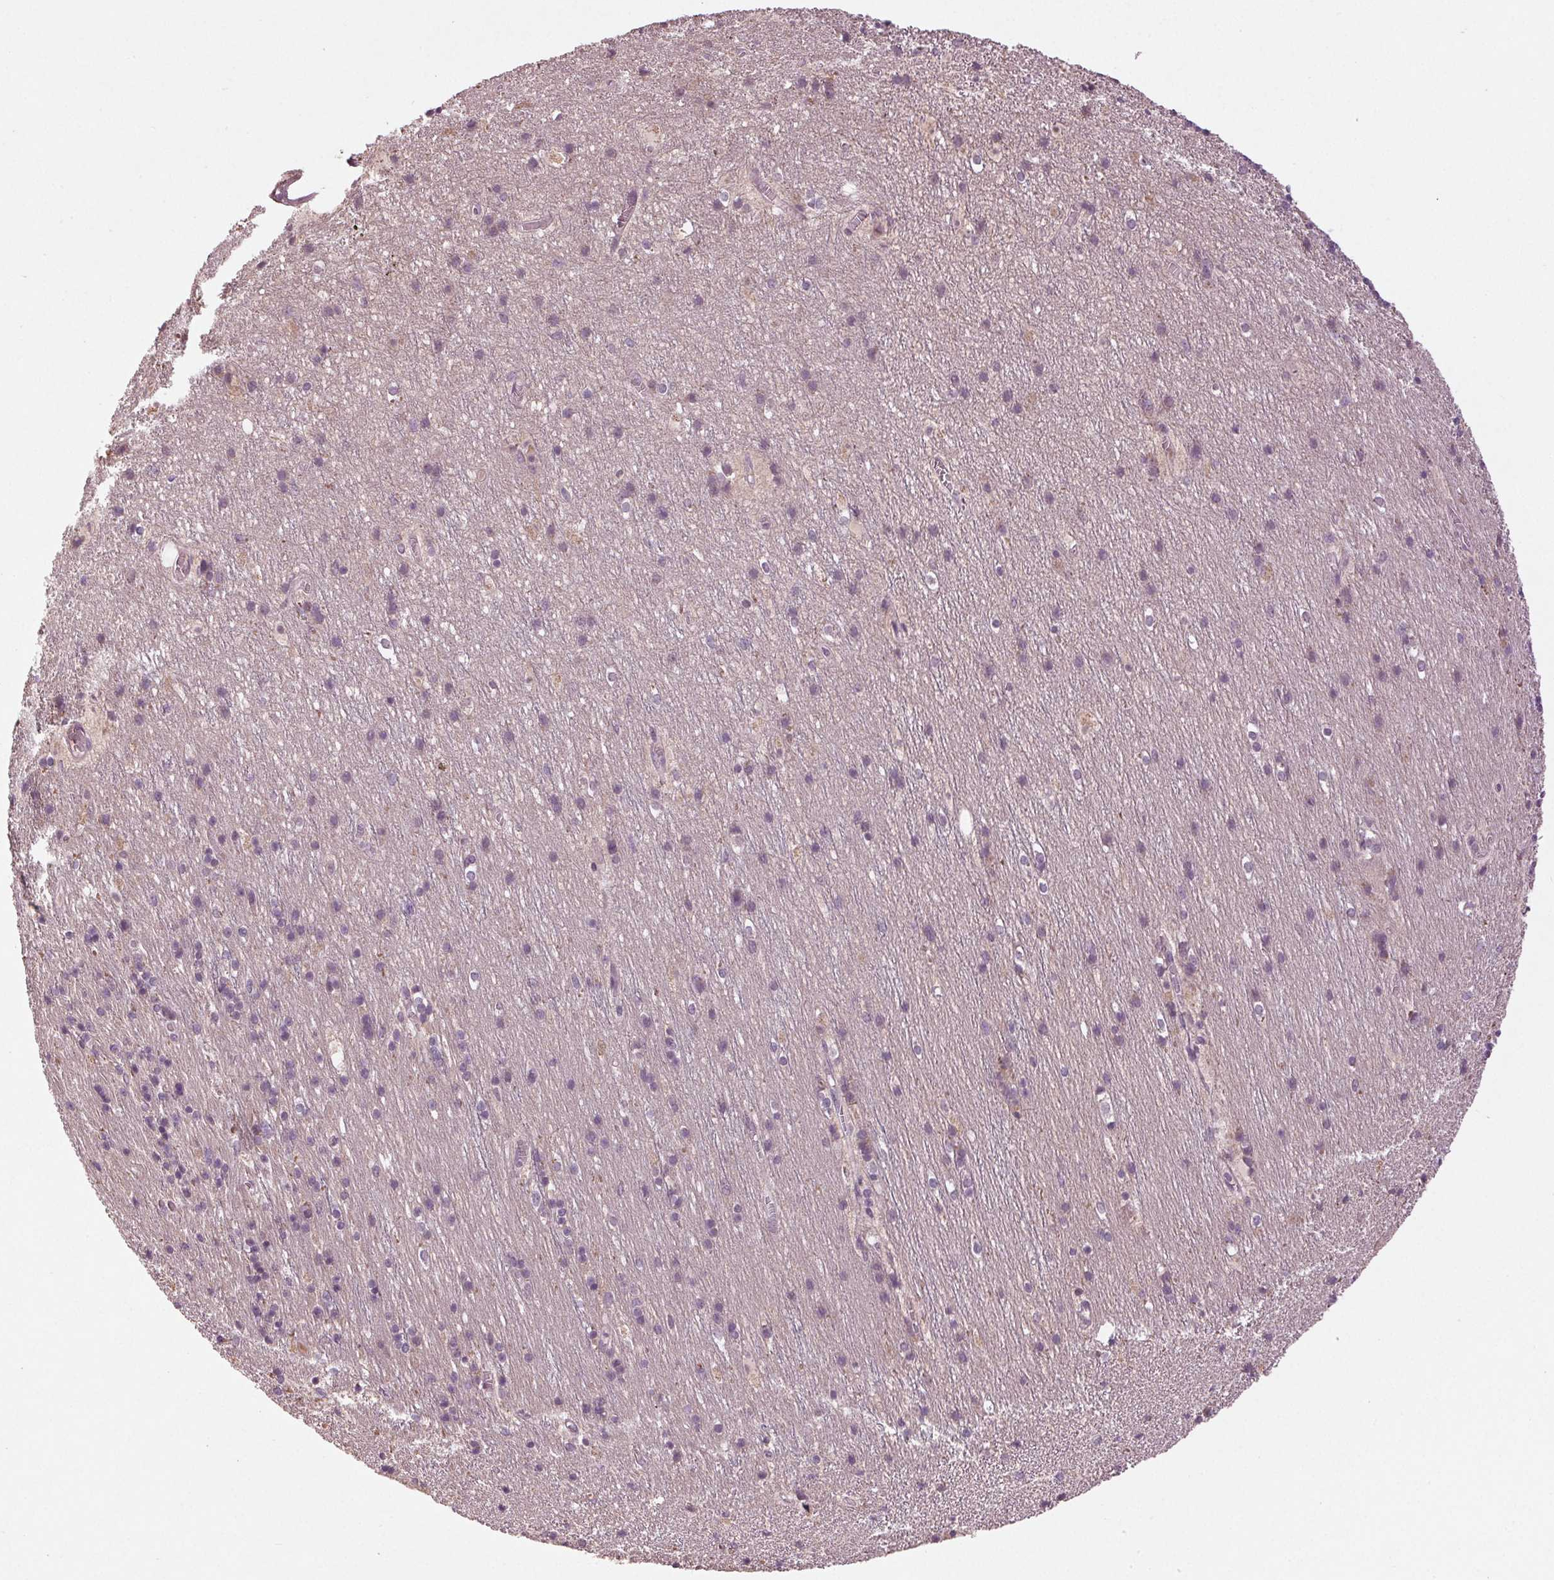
{"staining": {"intensity": "negative", "quantity": "none", "location": "none"}, "tissue": "cerebellum", "cell_type": "Cells in granular layer", "image_type": "normal", "snomed": [{"axis": "morphology", "description": "Normal tissue, NOS"}, {"axis": "topography", "description": "Cerebellum"}], "caption": "An image of cerebellum stained for a protein reveals no brown staining in cells in granular layer.", "gene": "ZNF605", "patient": {"sex": "male", "age": 70}}